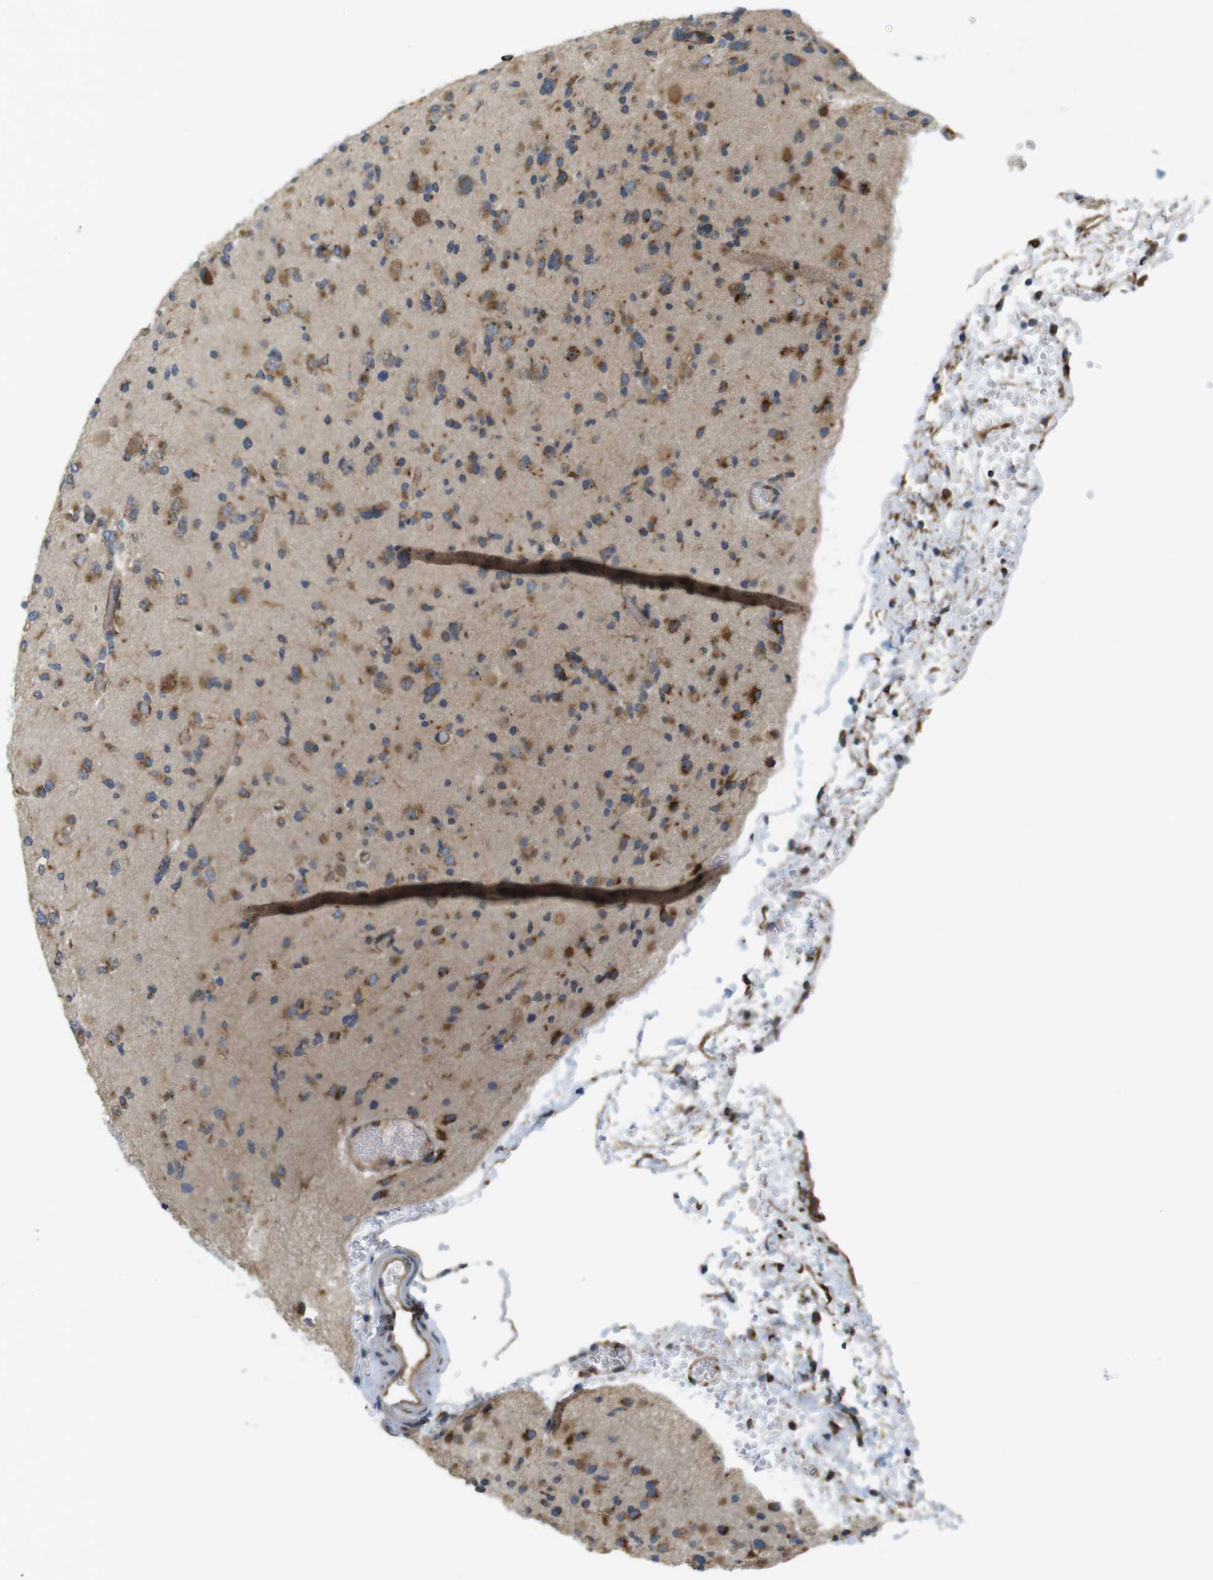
{"staining": {"intensity": "moderate", "quantity": ">75%", "location": "cytoplasmic/membranous"}, "tissue": "glioma", "cell_type": "Tumor cells", "image_type": "cancer", "snomed": [{"axis": "morphology", "description": "Glioma, malignant, Low grade"}, {"axis": "topography", "description": "Brain"}], "caption": "This image shows glioma stained with immunohistochemistry (IHC) to label a protein in brown. The cytoplasmic/membranous of tumor cells show moderate positivity for the protein. Nuclei are counter-stained blue.", "gene": "TMEM143", "patient": {"sex": "female", "age": 22}}